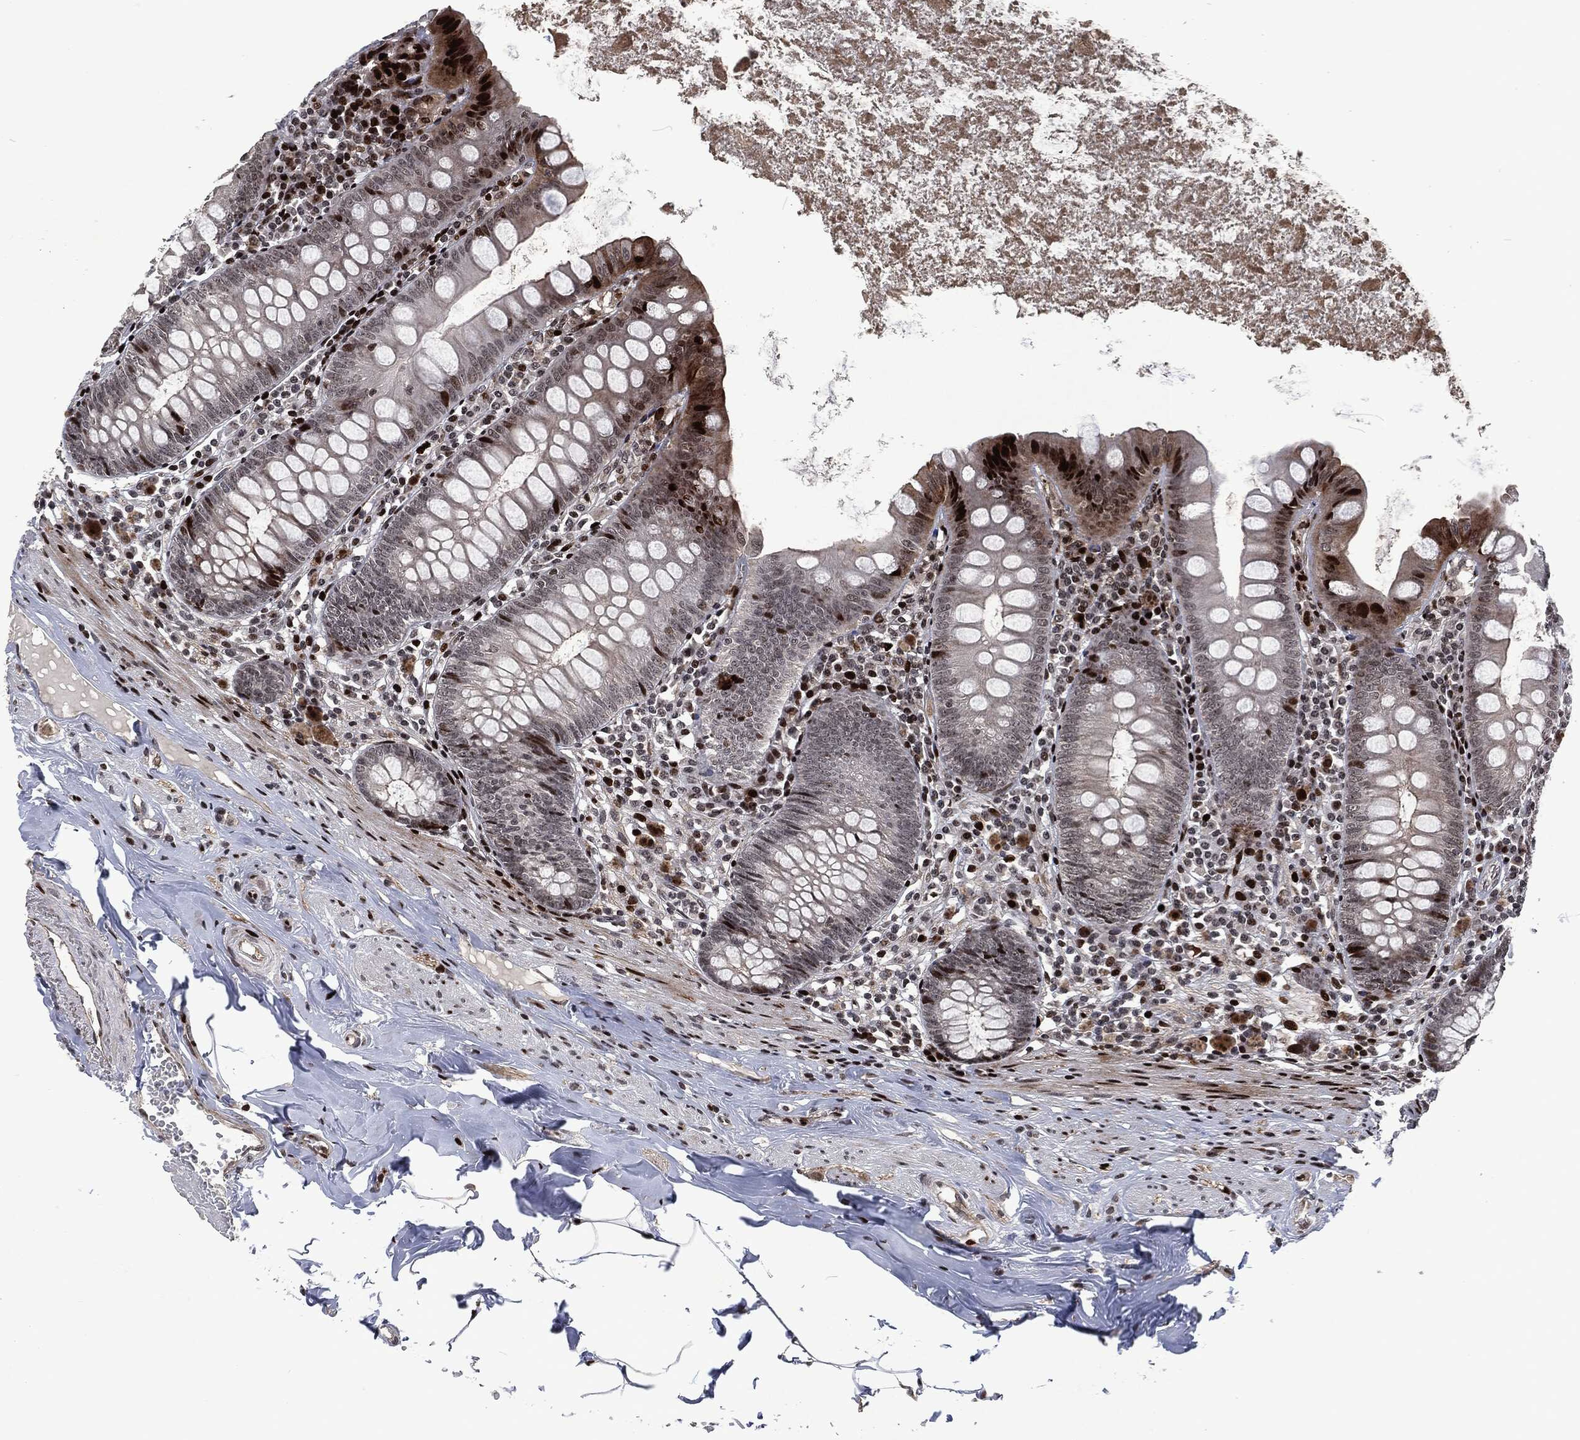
{"staining": {"intensity": "strong", "quantity": "<25%", "location": "nuclear"}, "tissue": "appendix", "cell_type": "Glandular cells", "image_type": "normal", "snomed": [{"axis": "morphology", "description": "Normal tissue, NOS"}, {"axis": "topography", "description": "Appendix"}], "caption": "IHC staining of benign appendix, which exhibits medium levels of strong nuclear staining in approximately <25% of glandular cells indicating strong nuclear protein positivity. The staining was performed using DAB (brown) for protein detection and nuclei were counterstained in hematoxylin (blue).", "gene": "EGFR", "patient": {"sex": "female", "age": 82}}